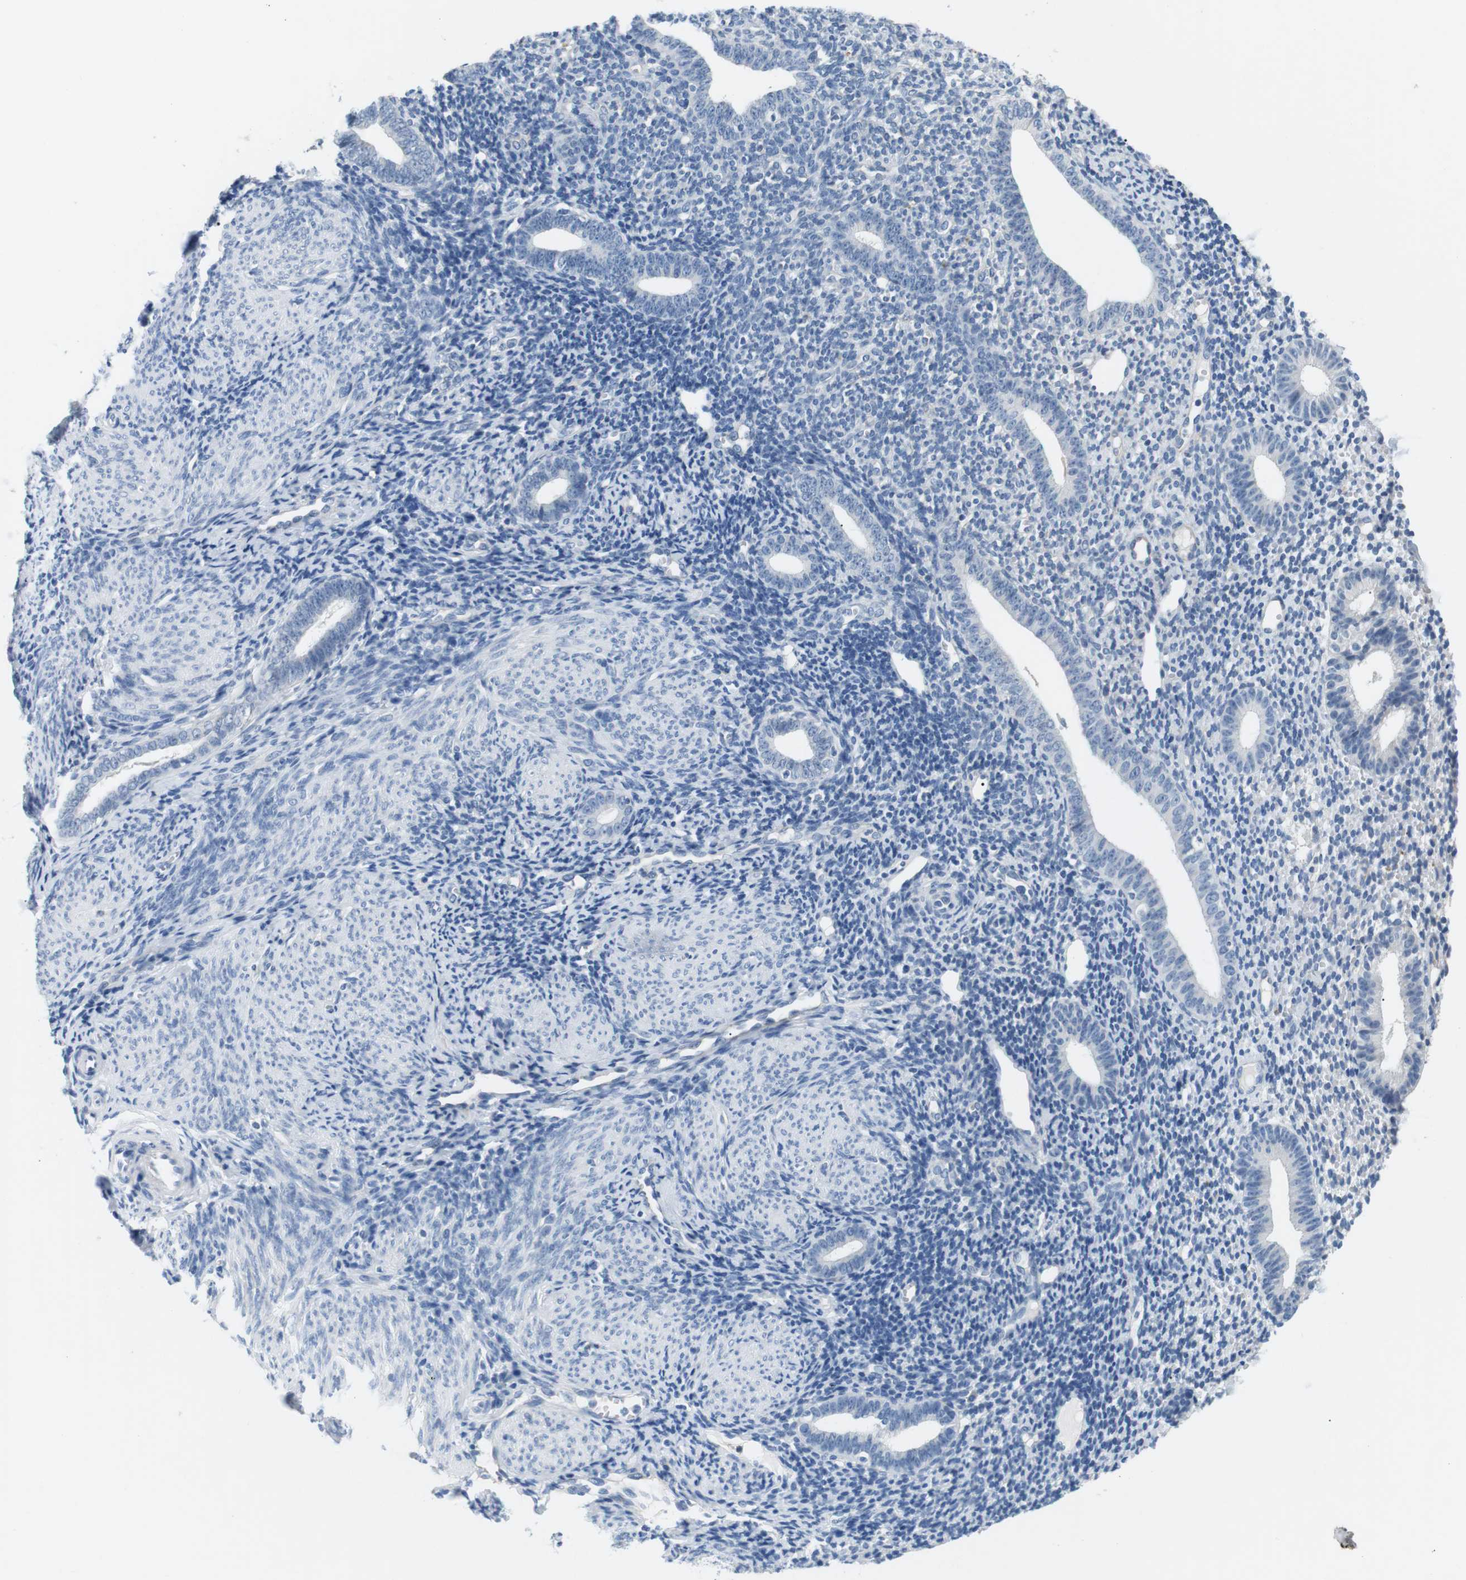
{"staining": {"intensity": "negative", "quantity": "none", "location": "none"}, "tissue": "endometrium", "cell_type": "Cells in endometrial stroma", "image_type": "normal", "snomed": [{"axis": "morphology", "description": "Normal tissue, NOS"}, {"axis": "topography", "description": "Endometrium"}], "caption": "DAB immunohistochemical staining of unremarkable endometrium exhibits no significant positivity in cells in endometrial stroma. (IHC, brightfield microscopy, high magnification).", "gene": "FCGRT", "patient": {"sex": "female", "age": 50}}